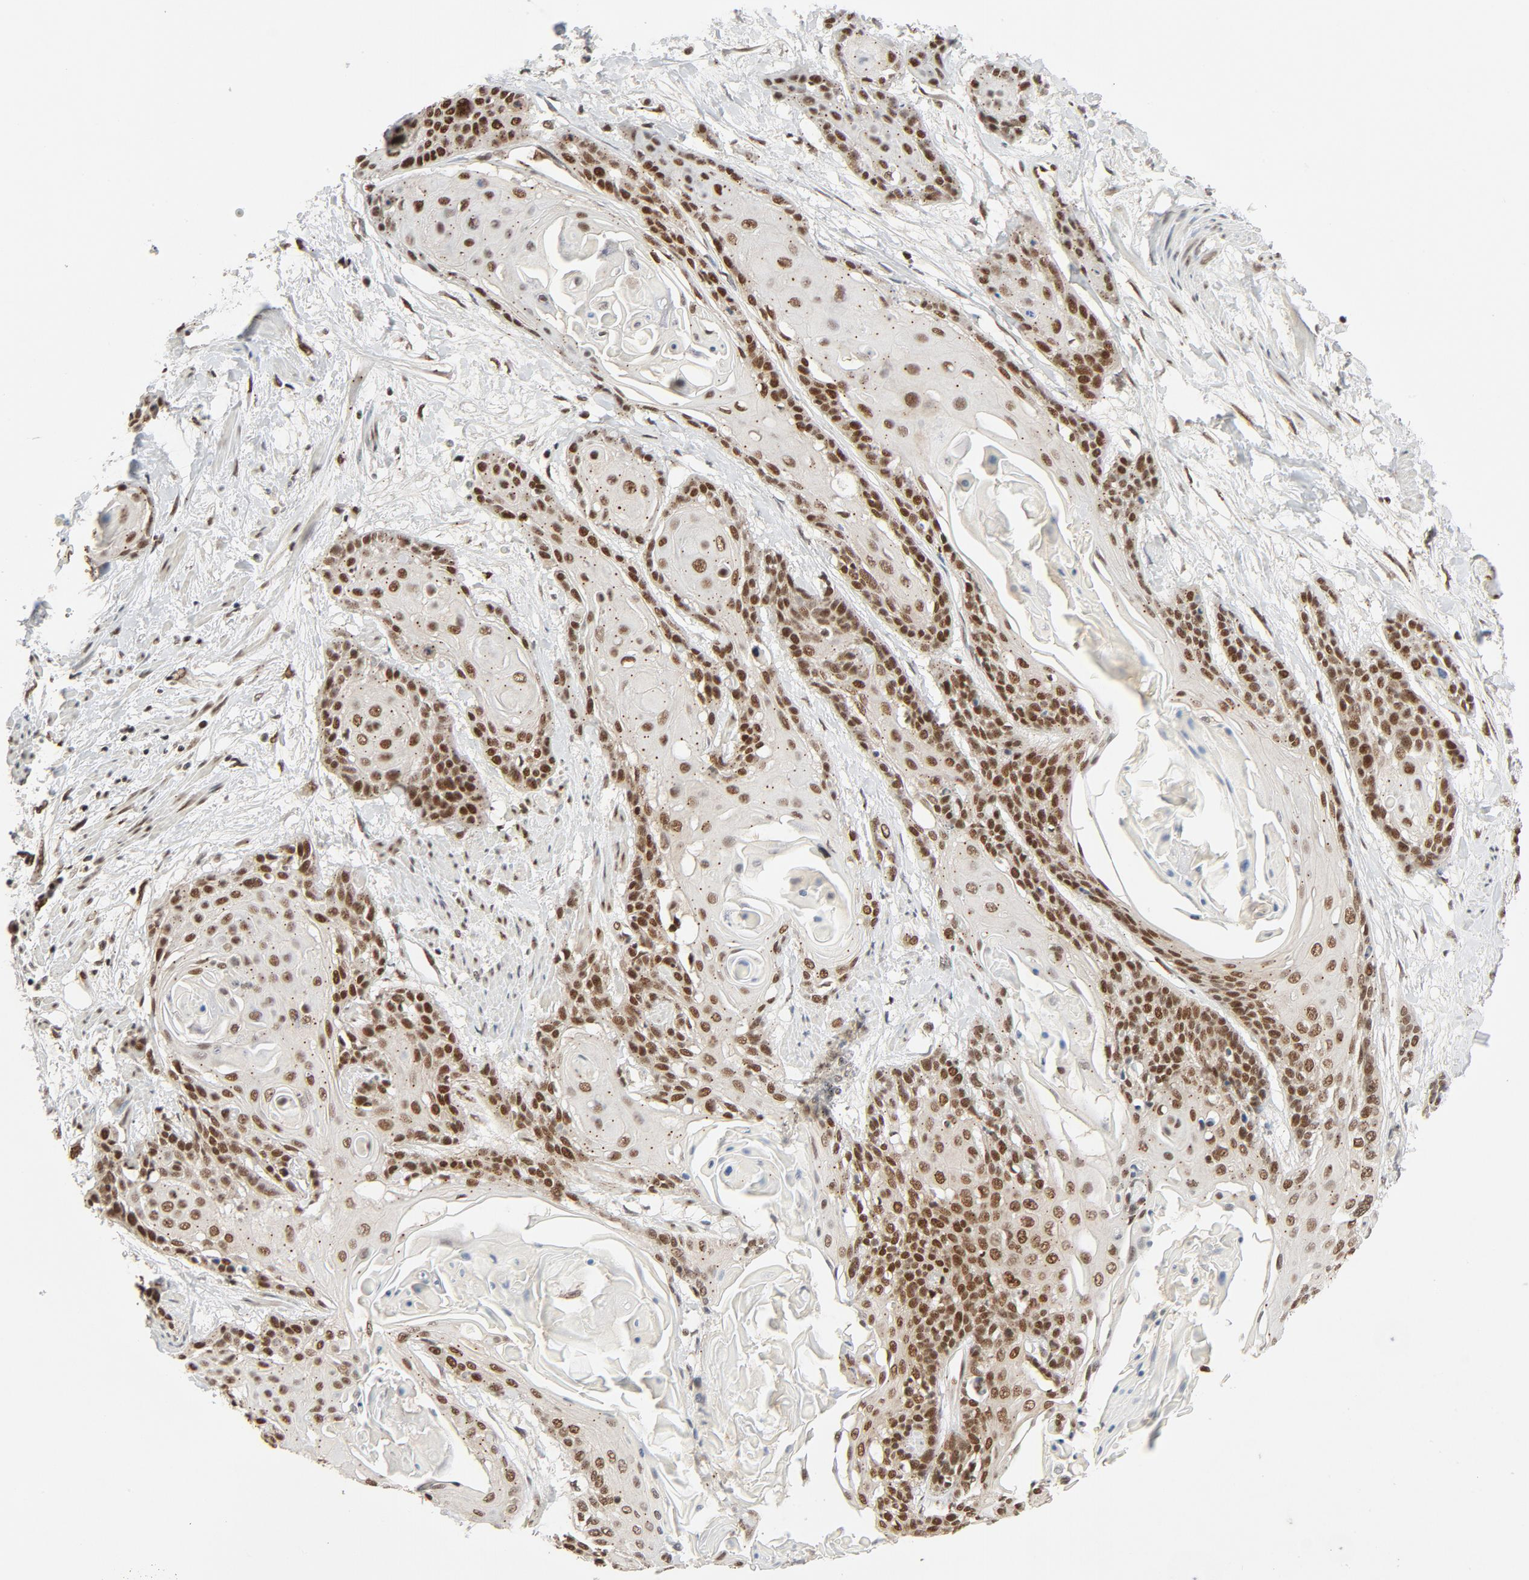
{"staining": {"intensity": "strong", "quantity": ">75%", "location": "nuclear"}, "tissue": "cervical cancer", "cell_type": "Tumor cells", "image_type": "cancer", "snomed": [{"axis": "morphology", "description": "Squamous cell carcinoma, NOS"}, {"axis": "topography", "description": "Cervix"}], "caption": "Protein expression analysis of human squamous cell carcinoma (cervical) reveals strong nuclear staining in about >75% of tumor cells.", "gene": "SMARCD1", "patient": {"sex": "female", "age": 57}}